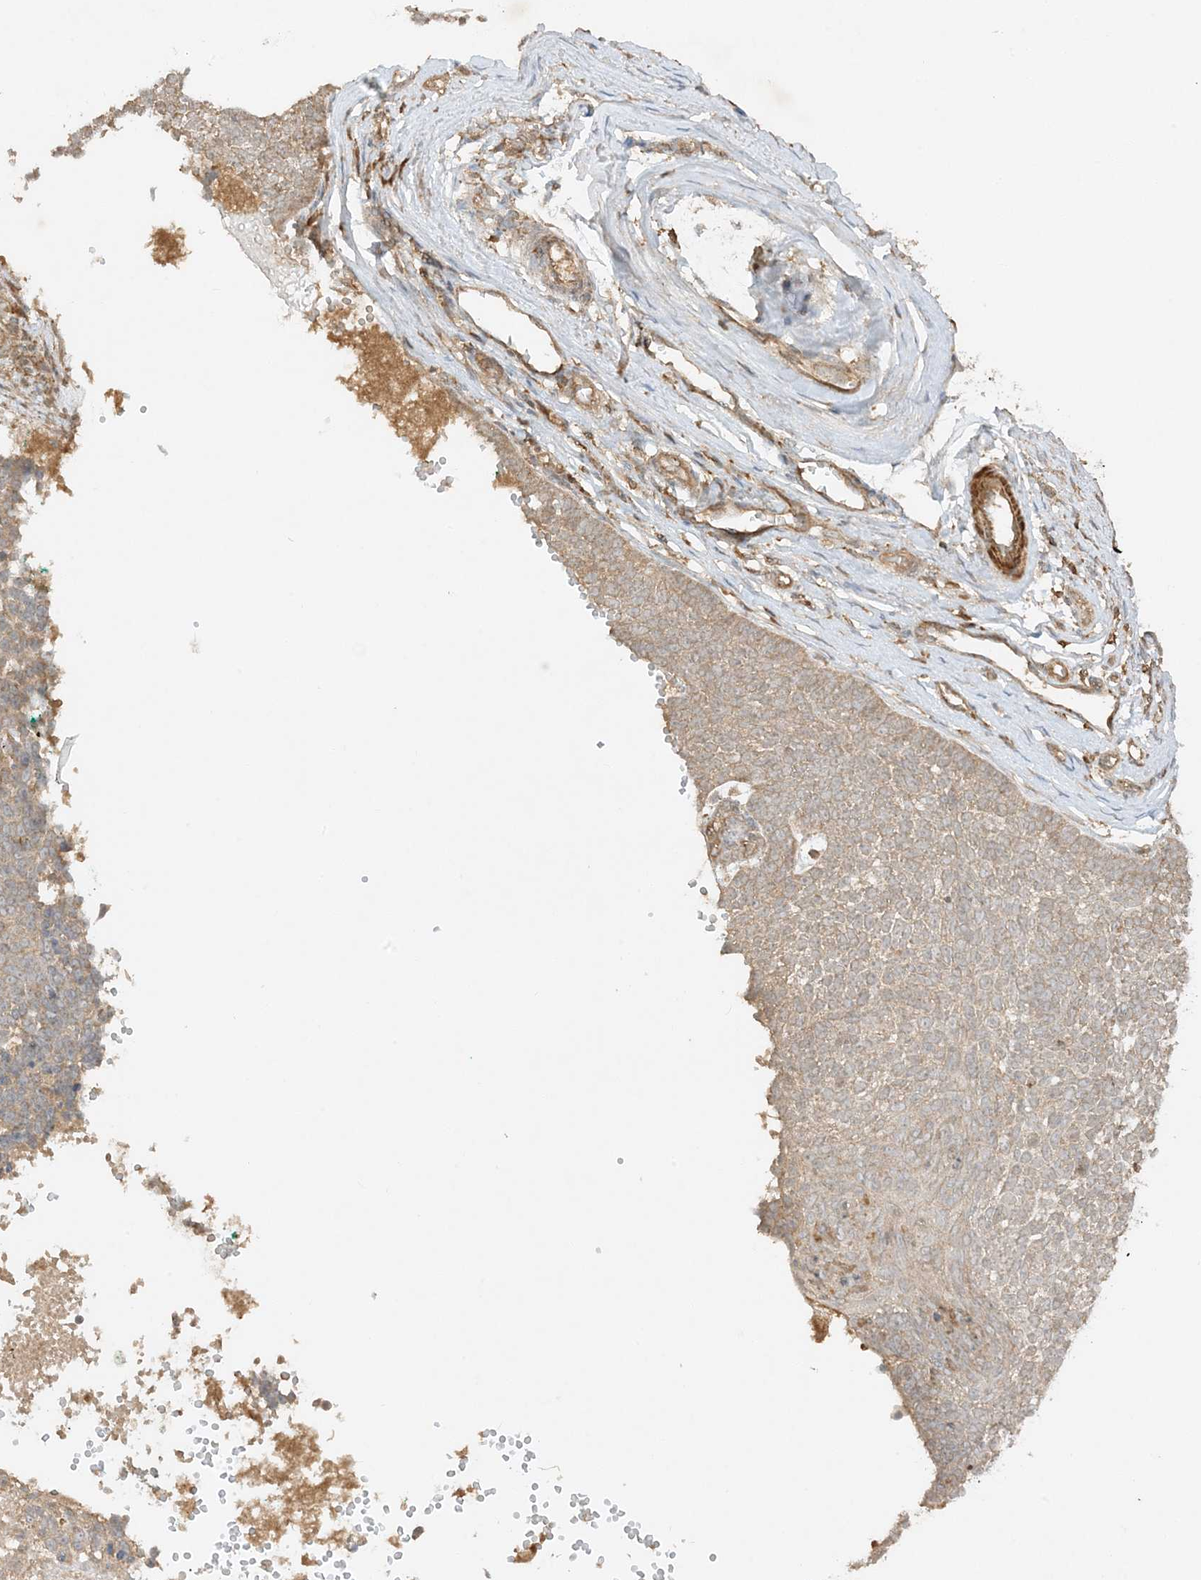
{"staining": {"intensity": "weak", "quantity": "<25%", "location": "cytoplasmic/membranous"}, "tissue": "skin cancer", "cell_type": "Tumor cells", "image_type": "cancer", "snomed": [{"axis": "morphology", "description": "Basal cell carcinoma"}, {"axis": "topography", "description": "Skin"}], "caption": "Histopathology image shows no significant protein positivity in tumor cells of skin cancer (basal cell carcinoma).", "gene": "XRN1", "patient": {"sex": "female", "age": 81}}